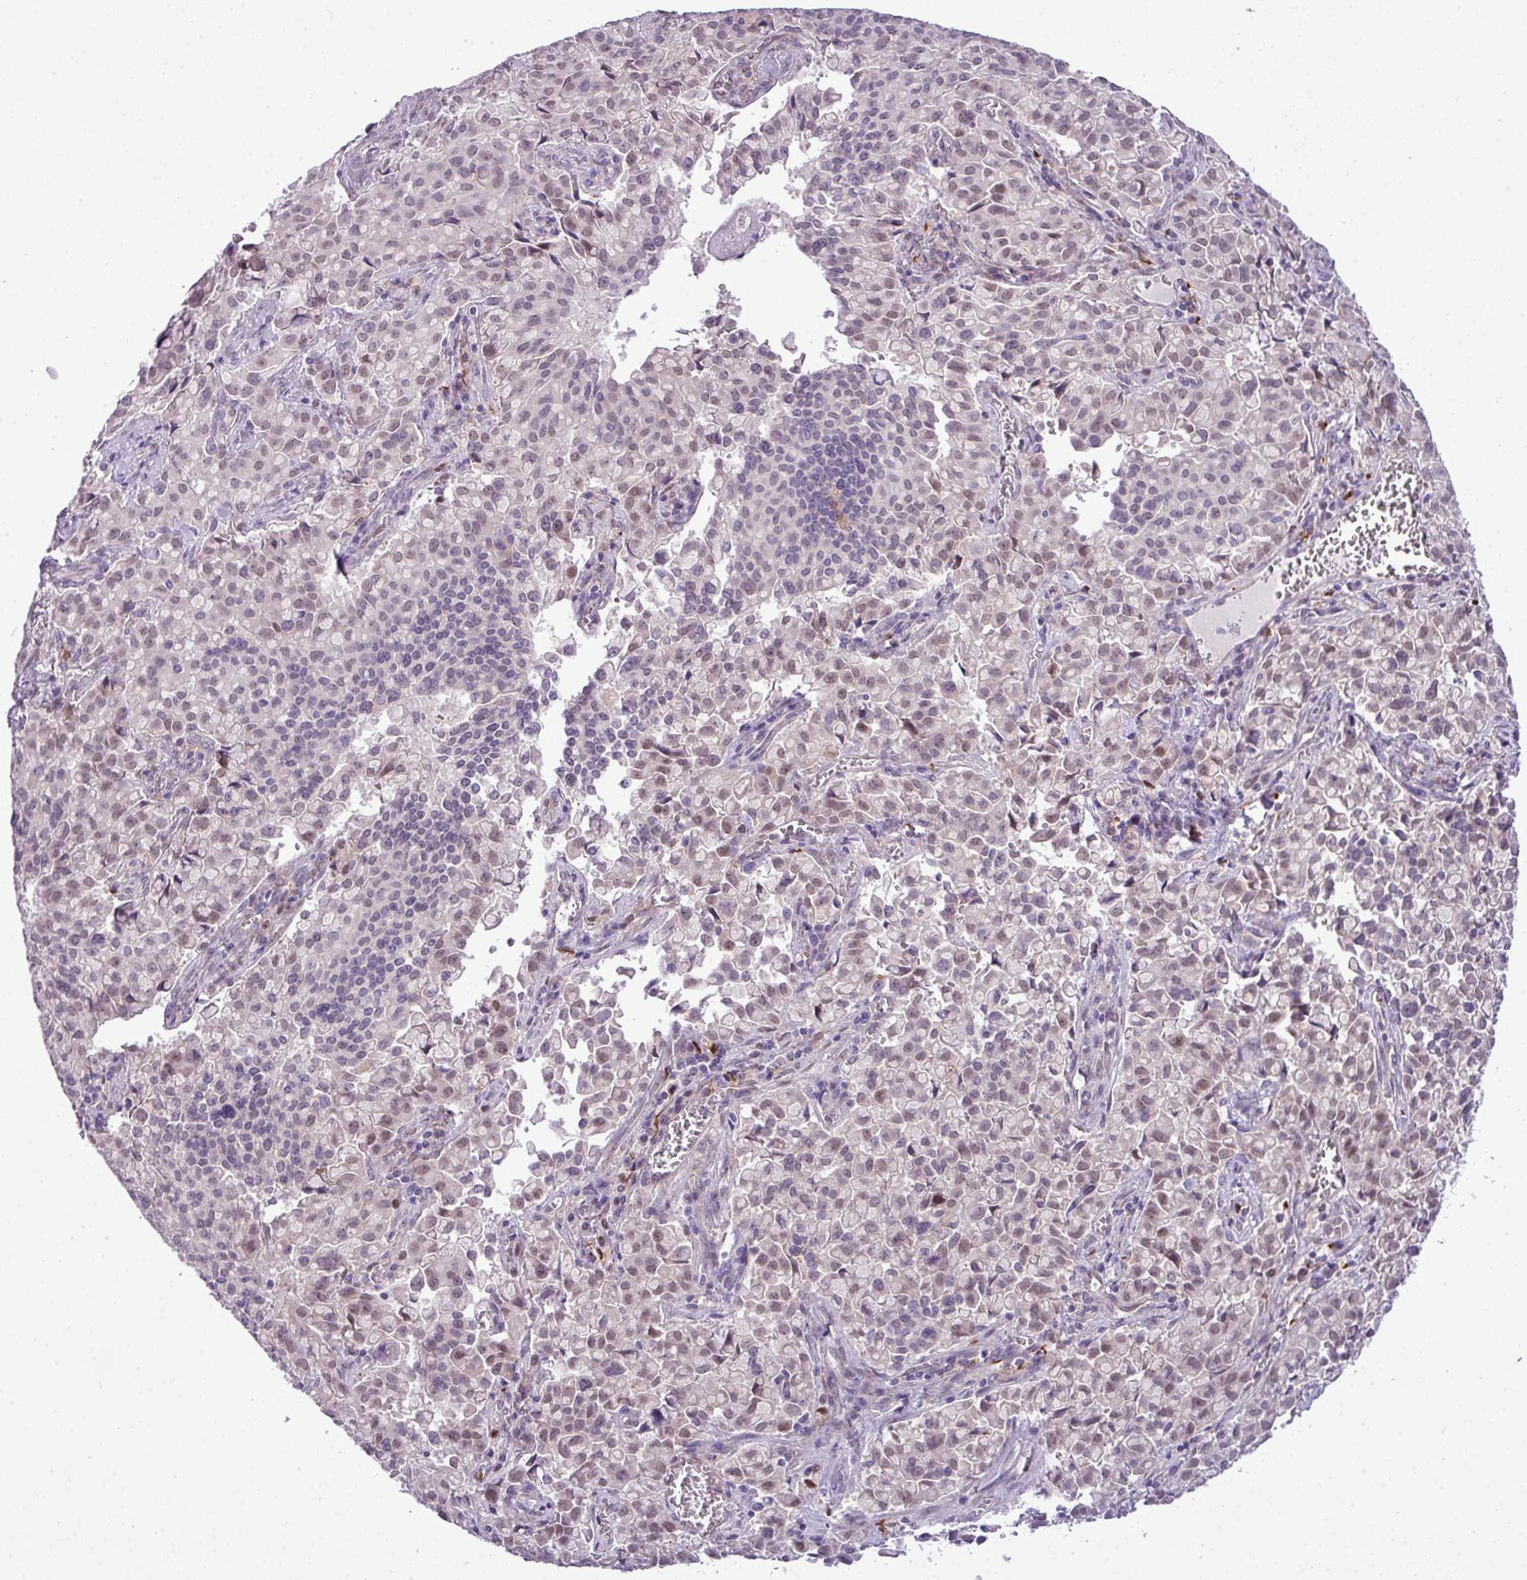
{"staining": {"intensity": "weak", "quantity": ">75%", "location": "nuclear"}, "tissue": "pancreatic cancer", "cell_type": "Tumor cells", "image_type": "cancer", "snomed": [{"axis": "morphology", "description": "Adenocarcinoma, NOS"}, {"axis": "topography", "description": "Pancreas"}], "caption": "High-power microscopy captured an immunohistochemistry image of adenocarcinoma (pancreatic), revealing weak nuclear positivity in approximately >75% of tumor cells. The protein is stained brown, and the nuclei are stained in blue (DAB IHC with brightfield microscopy, high magnification).", "gene": "MAK16", "patient": {"sex": "male", "age": 65}}